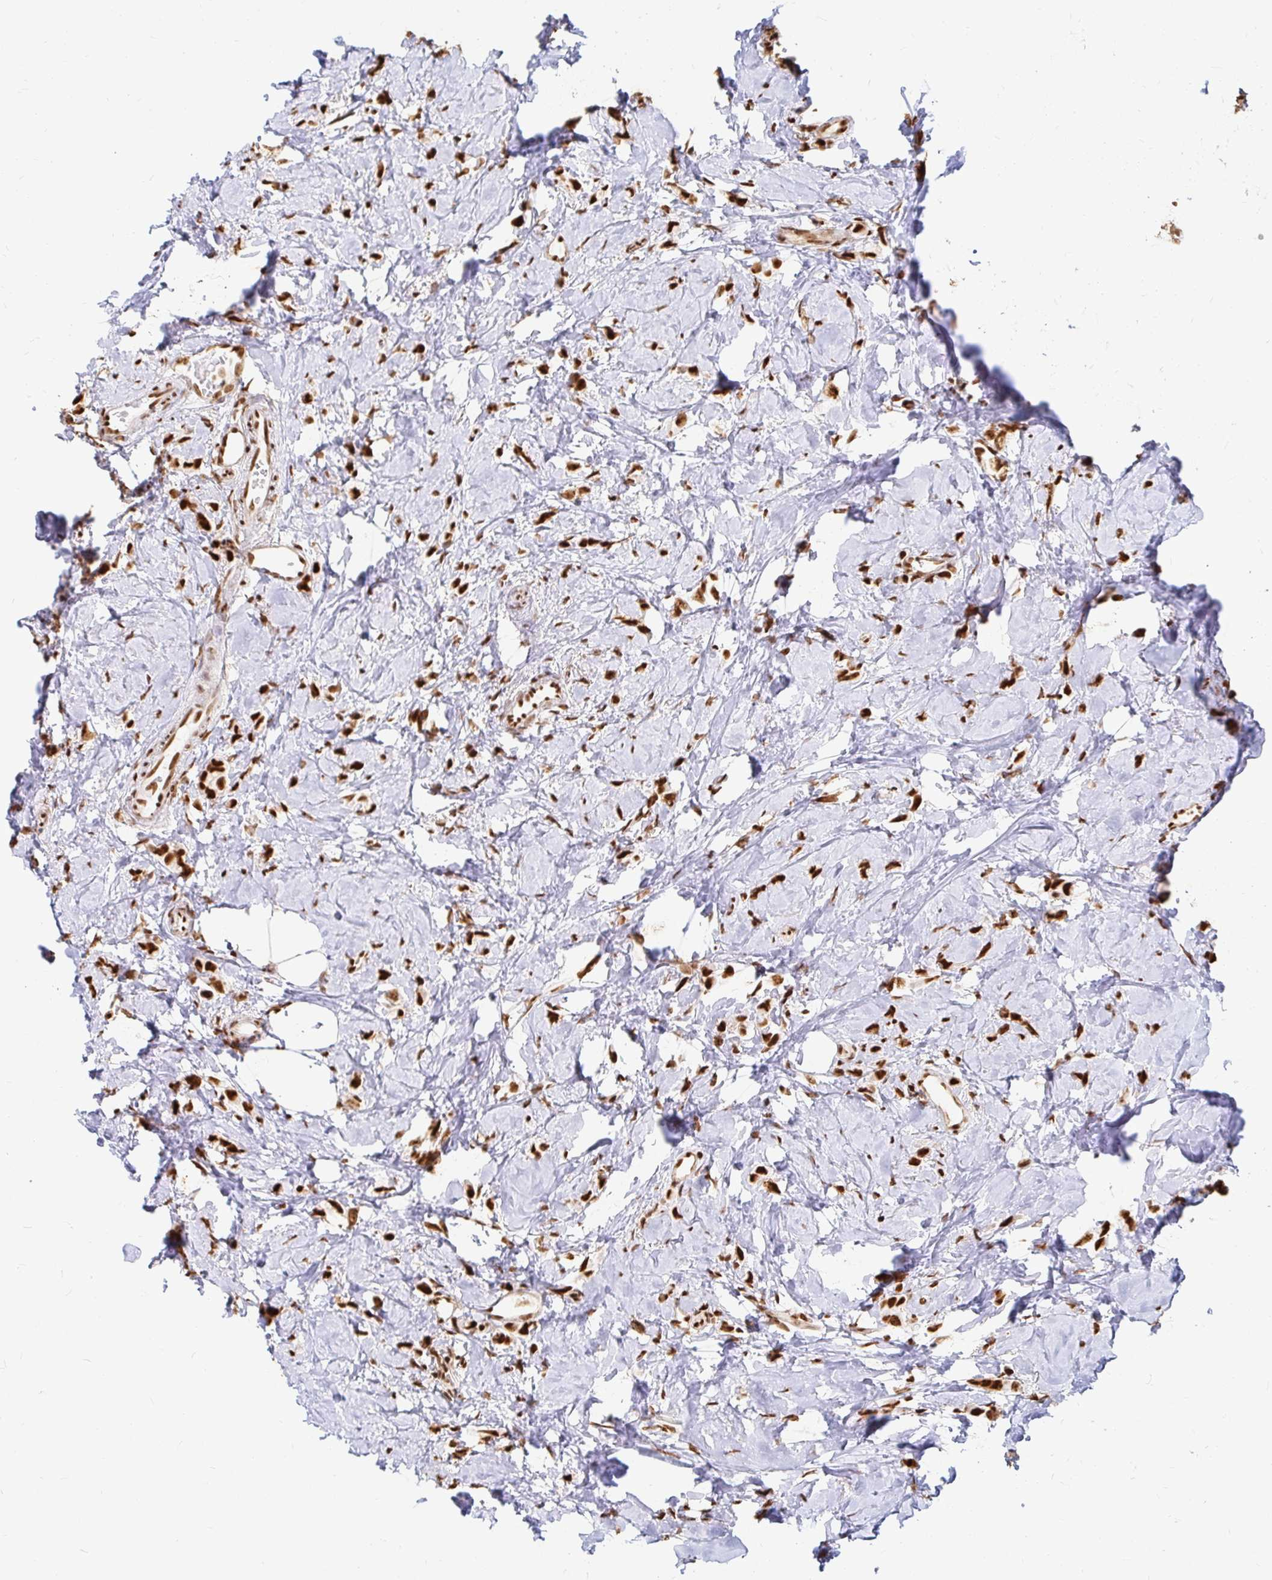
{"staining": {"intensity": "strong", "quantity": ">75%", "location": "nuclear"}, "tissue": "breast cancer", "cell_type": "Tumor cells", "image_type": "cancer", "snomed": [{"axis": "morphology", "description": "Lobular carcinoma"}, {"axis": "topography", "description": "Breast"}], "caption": "Immunohistochemistry (DAB (3,3'-diaminobenzidine)) staining of human breast cancer (lobular carcinoma) demonstrates strong nuclear protein expression in about >75% of tumor cells.", "gene": "HNRNPU", "patient": {"sex": "female", "age": 66}}